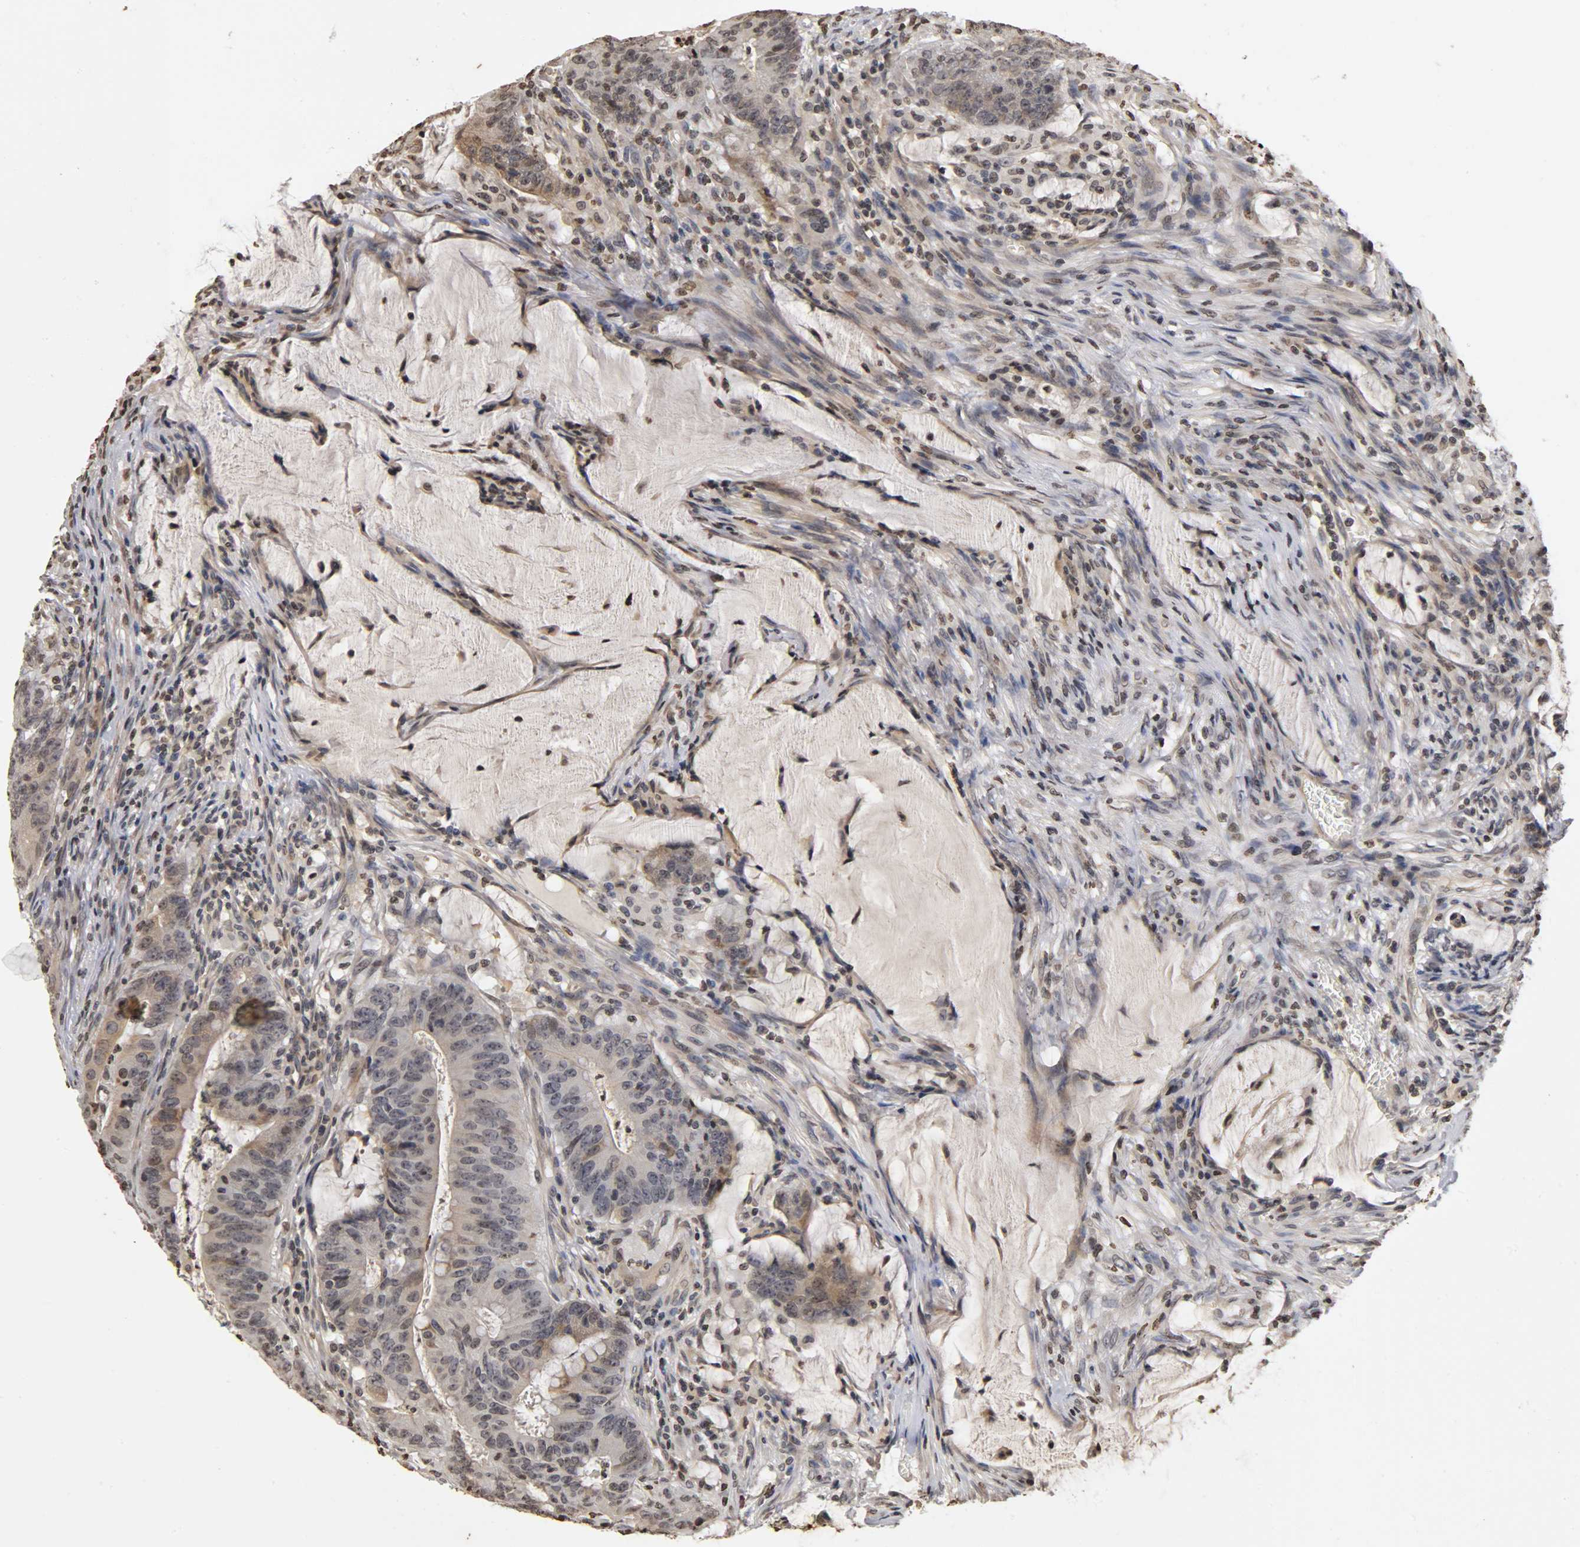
{"staining": {"intensity": "weak", "quantity": "25%-75%", "location": "cytoplasmic/membranous,nuclear"}, "tissue": "colorectal cancer", "cell_type": "Tumor cells", "image_type": "cancer", "snomed": [{"axis": "morphology", "description": "Adenocarcinoma, NOS"}, {"axis": "topography", "description": "Colon"}], "caption": "A brown stain shows weak cytoplasmic/membranous and nuclear staining of a protein in colorectal cancer (adenocarcinoma) tumor cells.", "gene": "ERCC2", "patient": {"sex": "male", "age": 45}}